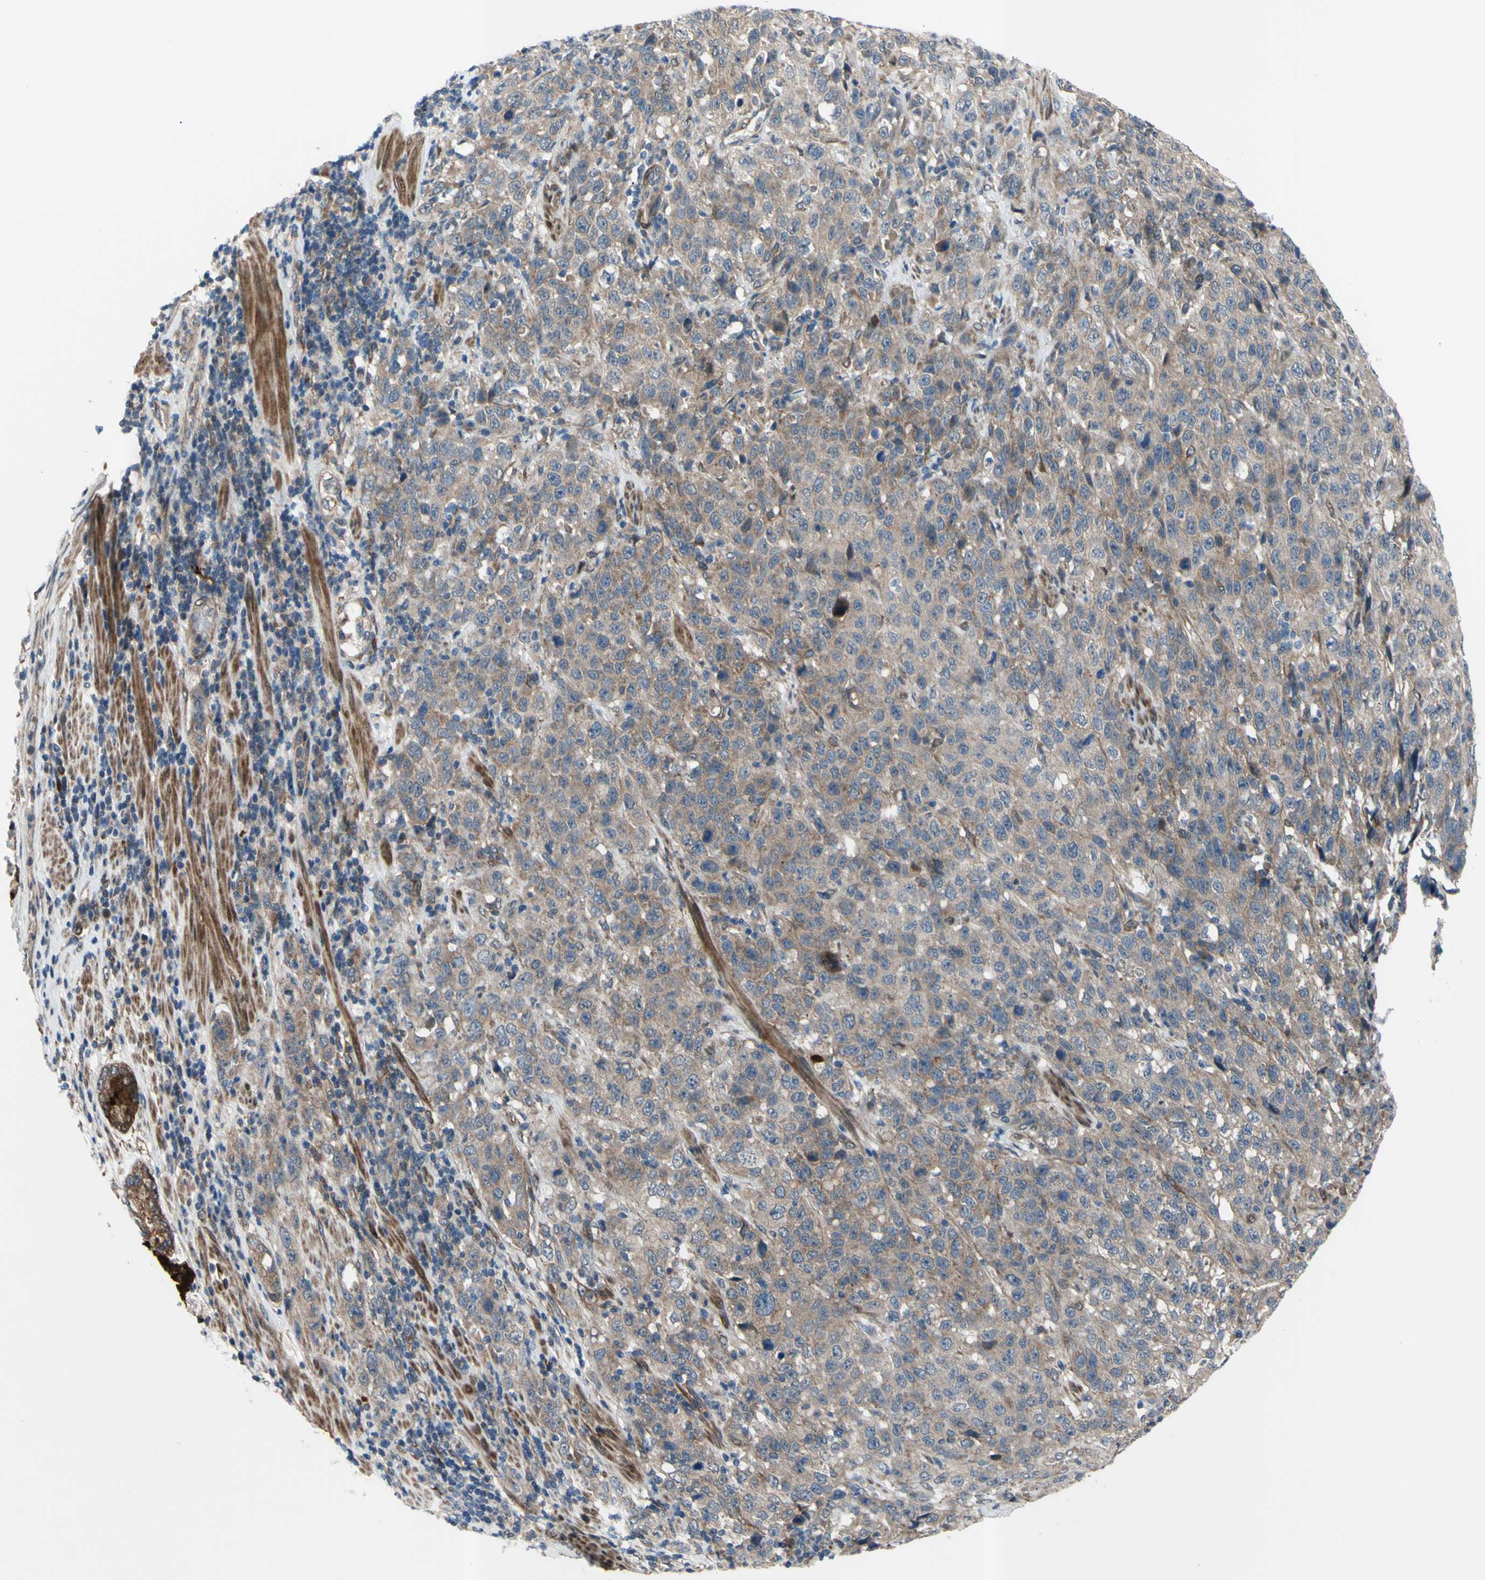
{"staining": {"intensity": "weak", "quantity": ">75%", "location": "cytoplasmic/membranous"}, "tissue": "stomach cancer", "cell_type": "Tumor cells", "image_type": "cancer", "snomed": [{"axis": "morphology", "description": "Normal tissue, NOS"}, {"axis": "morphology", "description": "Adenocarcinoma, NOS"}, {"axis": "topography", "description": "Stomach"}], "caption": "Approximately >75% of tumor cells in human stomach adenocarcinoma display weak cytoplasmic/membranous protein staining as visualized by brown immunohistochemical staining.", "gene": "SVIL", "patient": {"sex": "male", "age": 48}}